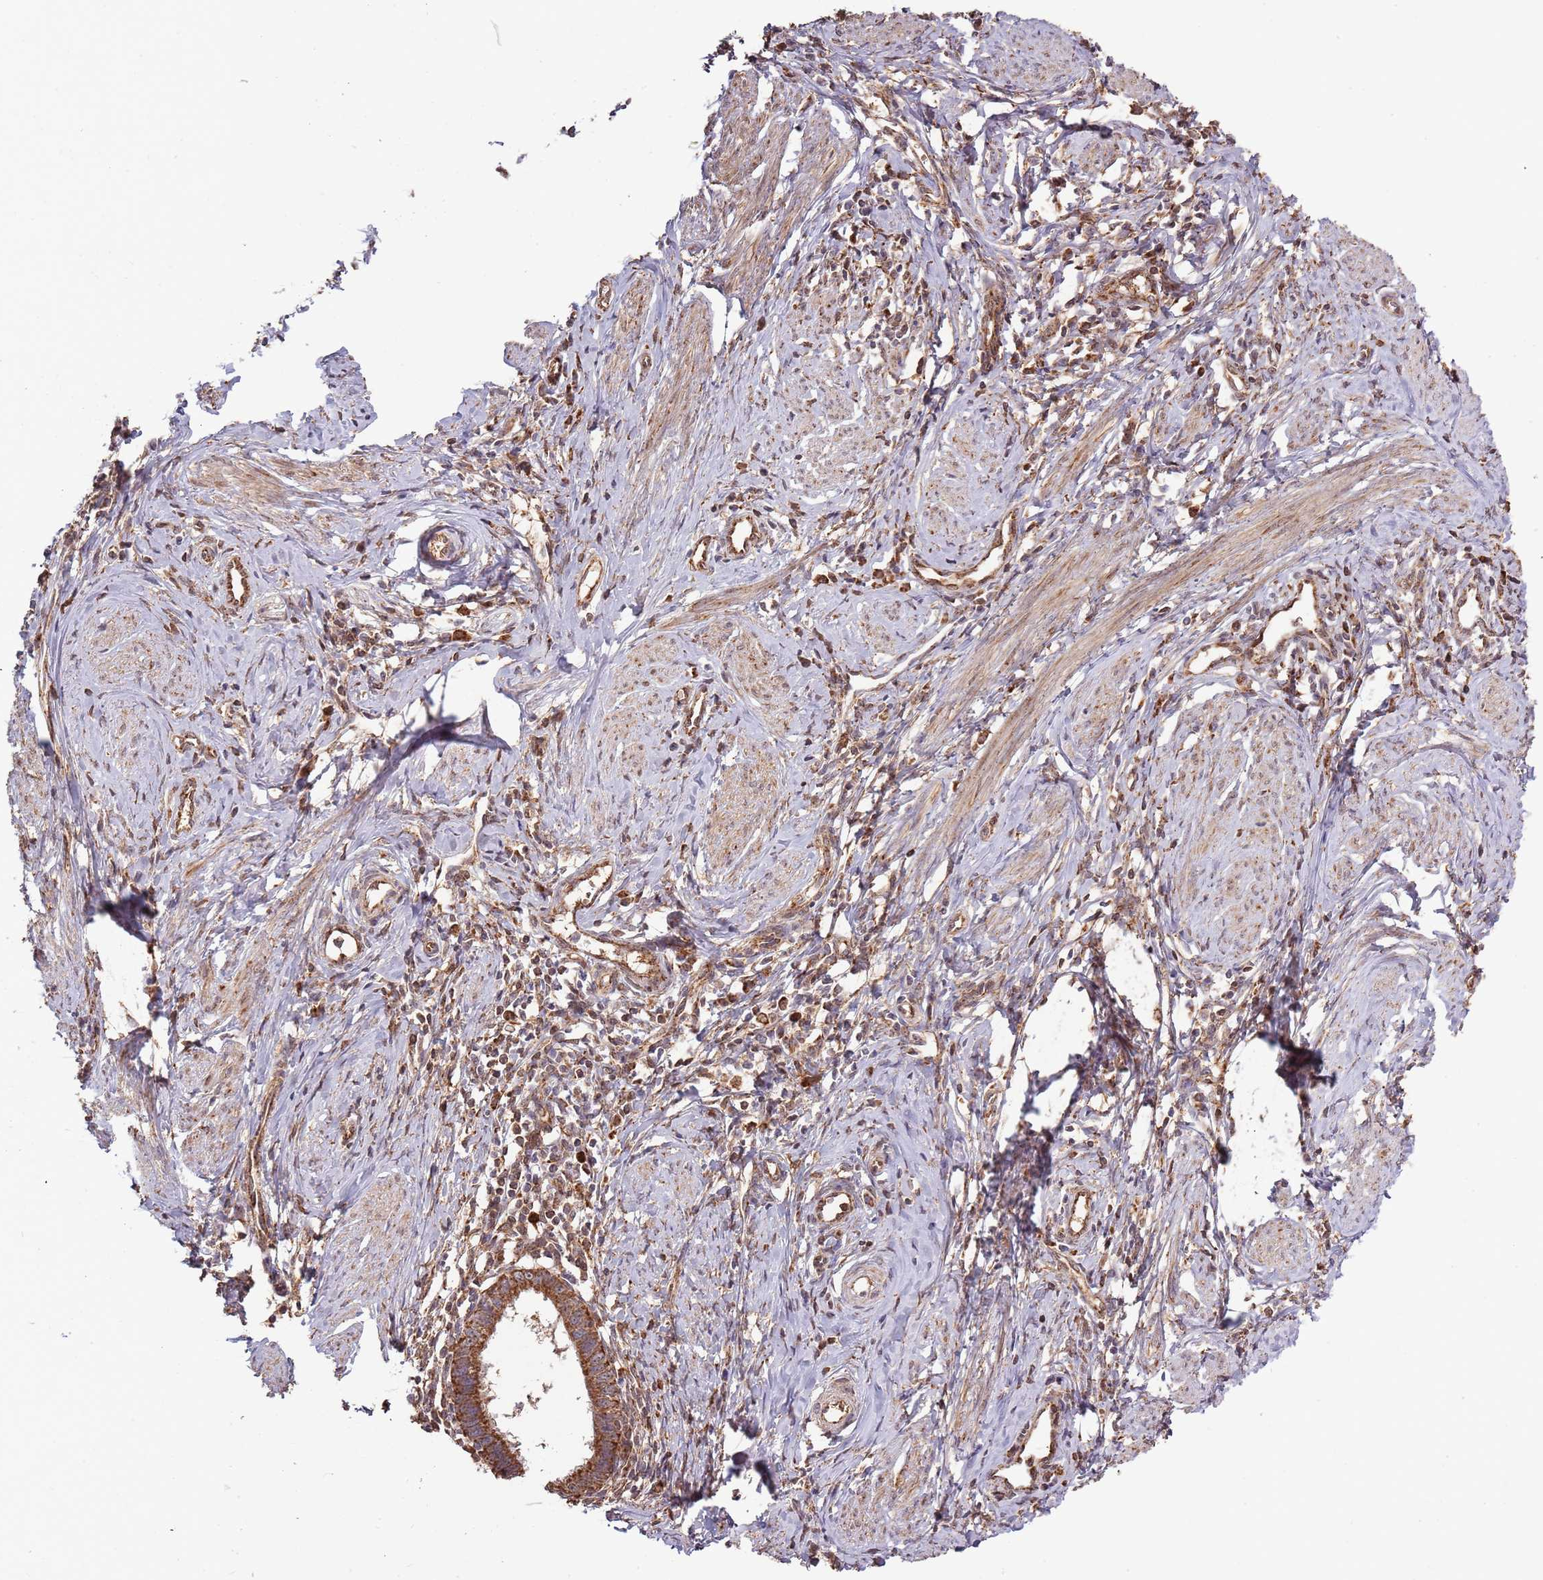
{"staining": {"intensity": "strong", "quantity": ">75%", "location": "cytoplasmic/membranous"}, "tissue": "cervical cancer", "cell_type": "Tumor cells", "image_type": "cancer", "snomed": [{"axis": "morphology", "description": "Adenocarcinoma, NOS"}, {"axis": "topography", "description": "Cervix"}], "caption": "A high amount of strong cytoplasmic/membranous staining is seen in approximately >75% of tumor cells in cervical cancer tissue. (Stains: DAB in brown, nuclei in blue, Microscopy: brightfield microscopy at high magnification).", "gene": "IL17RD", "patient": {"sex": "female", "age": 36}}